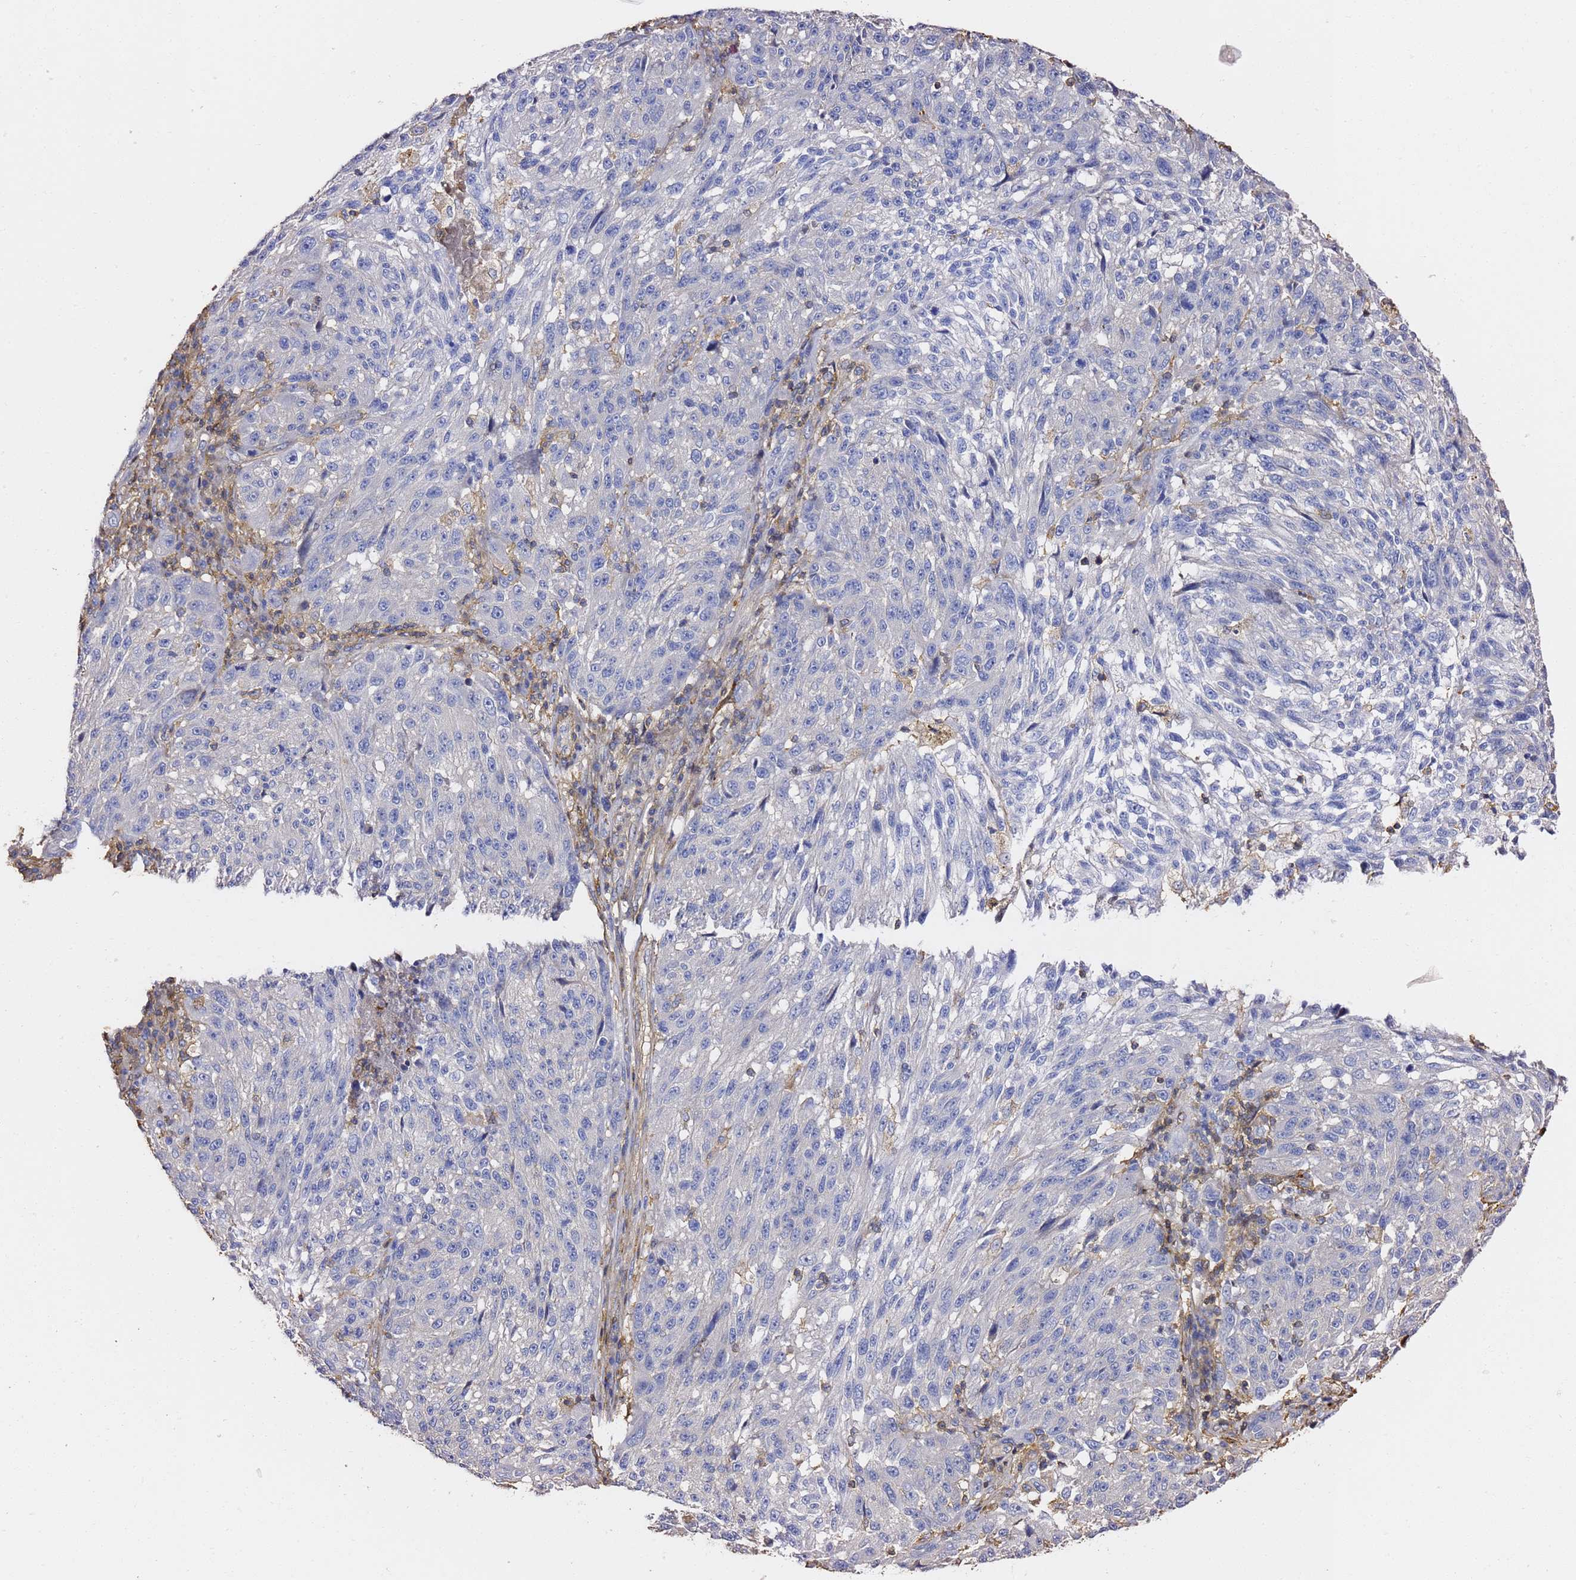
{"staining": {"intensity": "negative", "quantity": "none", "location": "none"}, "tissue": "melanoma", "cell_type": "Tumor cells", "image_type": "cancer", "snomed": [{"axis": "morphology", "description": "Malignant melanoma, NOS"}, {"axis": "topography", "description": "Skin"}], "caption": "Malignant melanoma was stained to show a protein in brown. There is no significant staining in tumor cells.", "gene": "ZFP36L2", "patient": {"sex": "male", "age": 53}}